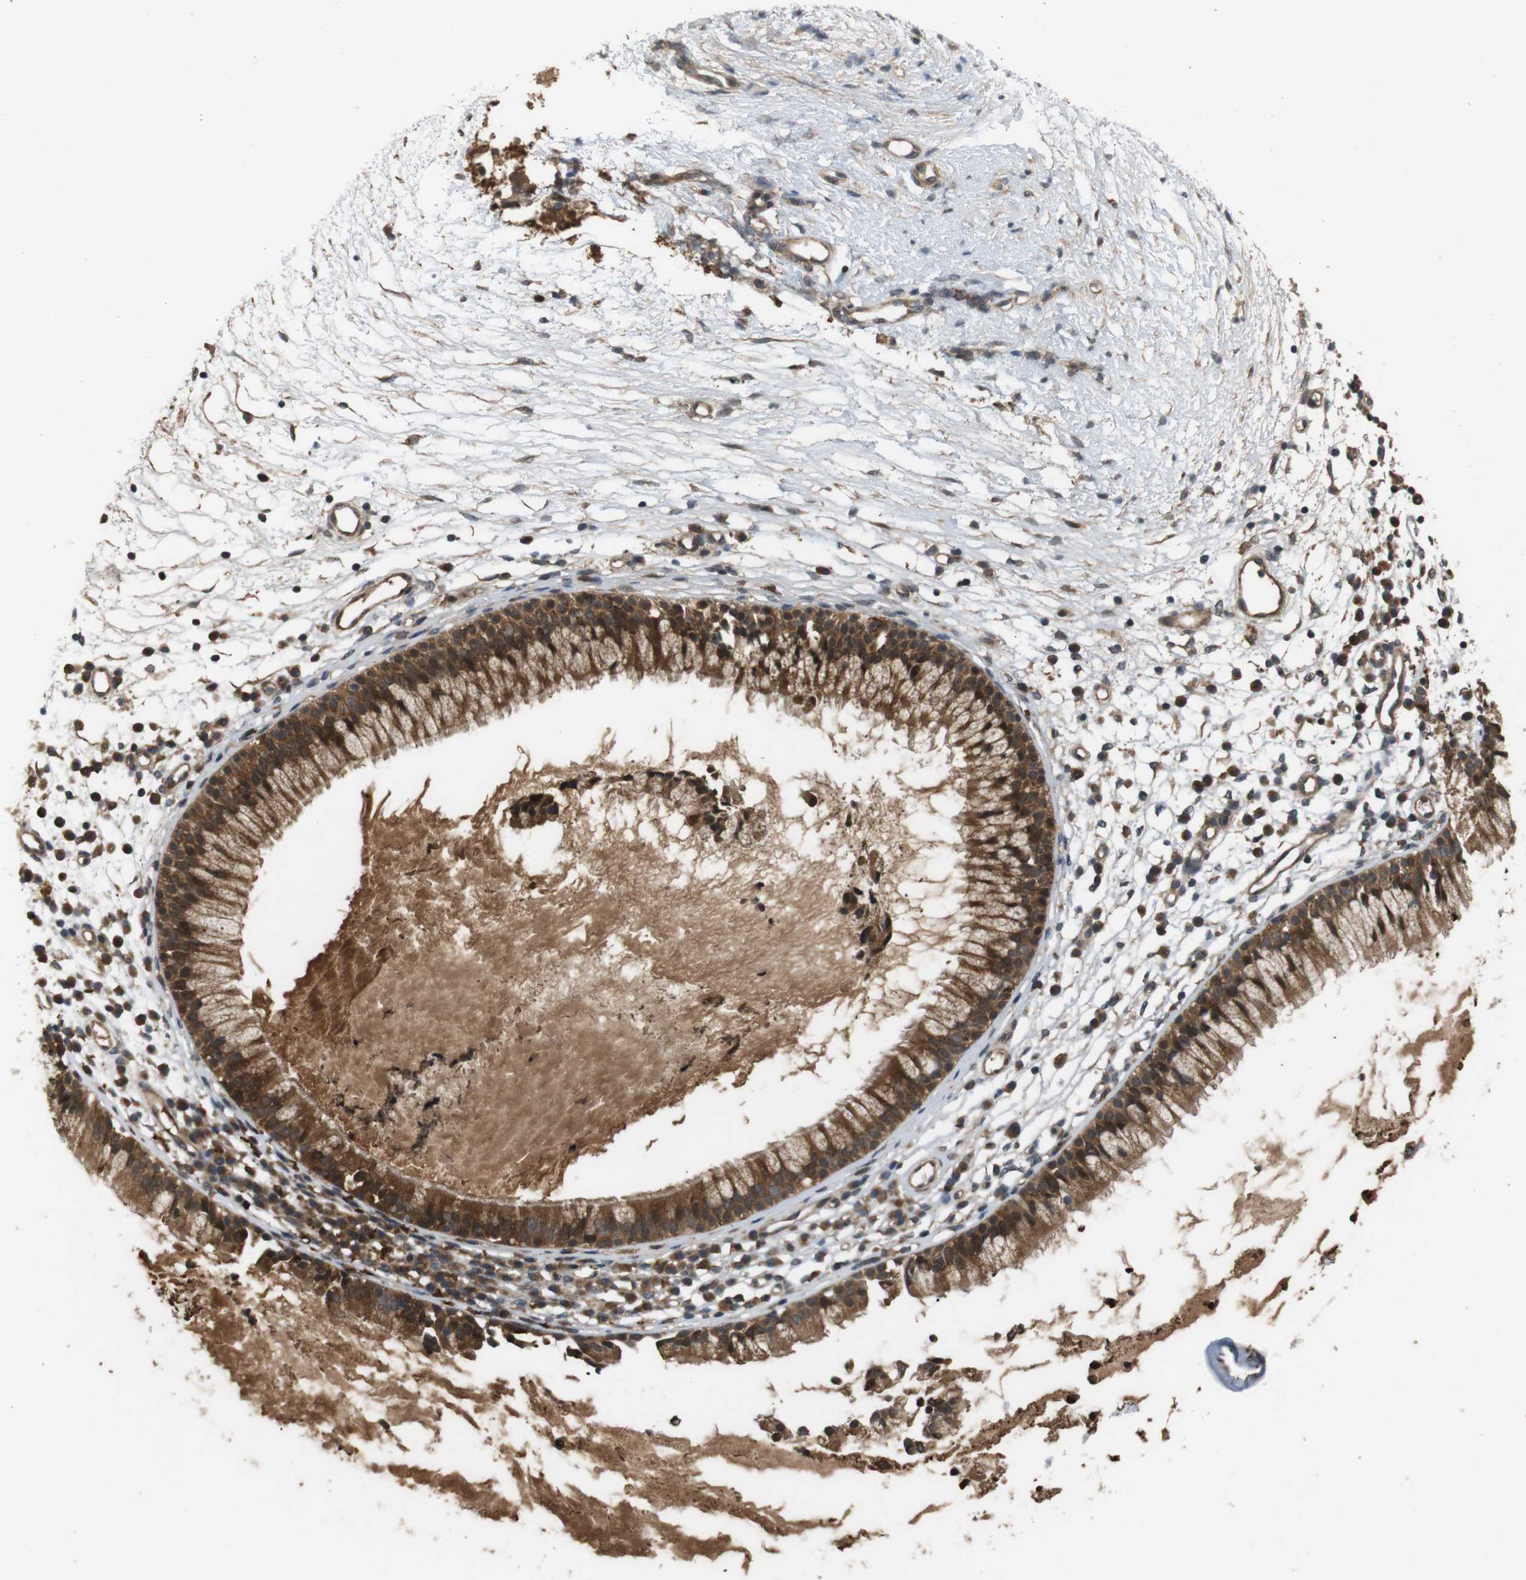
{"staining": {"intensity": "moderate", "quantity": ">75%", "location": "cytoplasmic/membranous"}, "tissue": "nasopharynx", "cell_type": "Respiratory epithelial cells", "image_type": "normal", "snomed": [{"axis": "morphology", "description": "Normal tissue, NOS"}, {"axis": "topography", "description": "Nasopharynx"}], "caption": "Moderate cytoplasmic/membranous protein expression is appreciated in about >75% of respiratory epithelial cells in nasopharynx. Immunohistochemistry stains the protein in brown and the nuclei are stained blue.", "gene": "NFKBIE", "patient": {"sex": "male", "age": 21}}